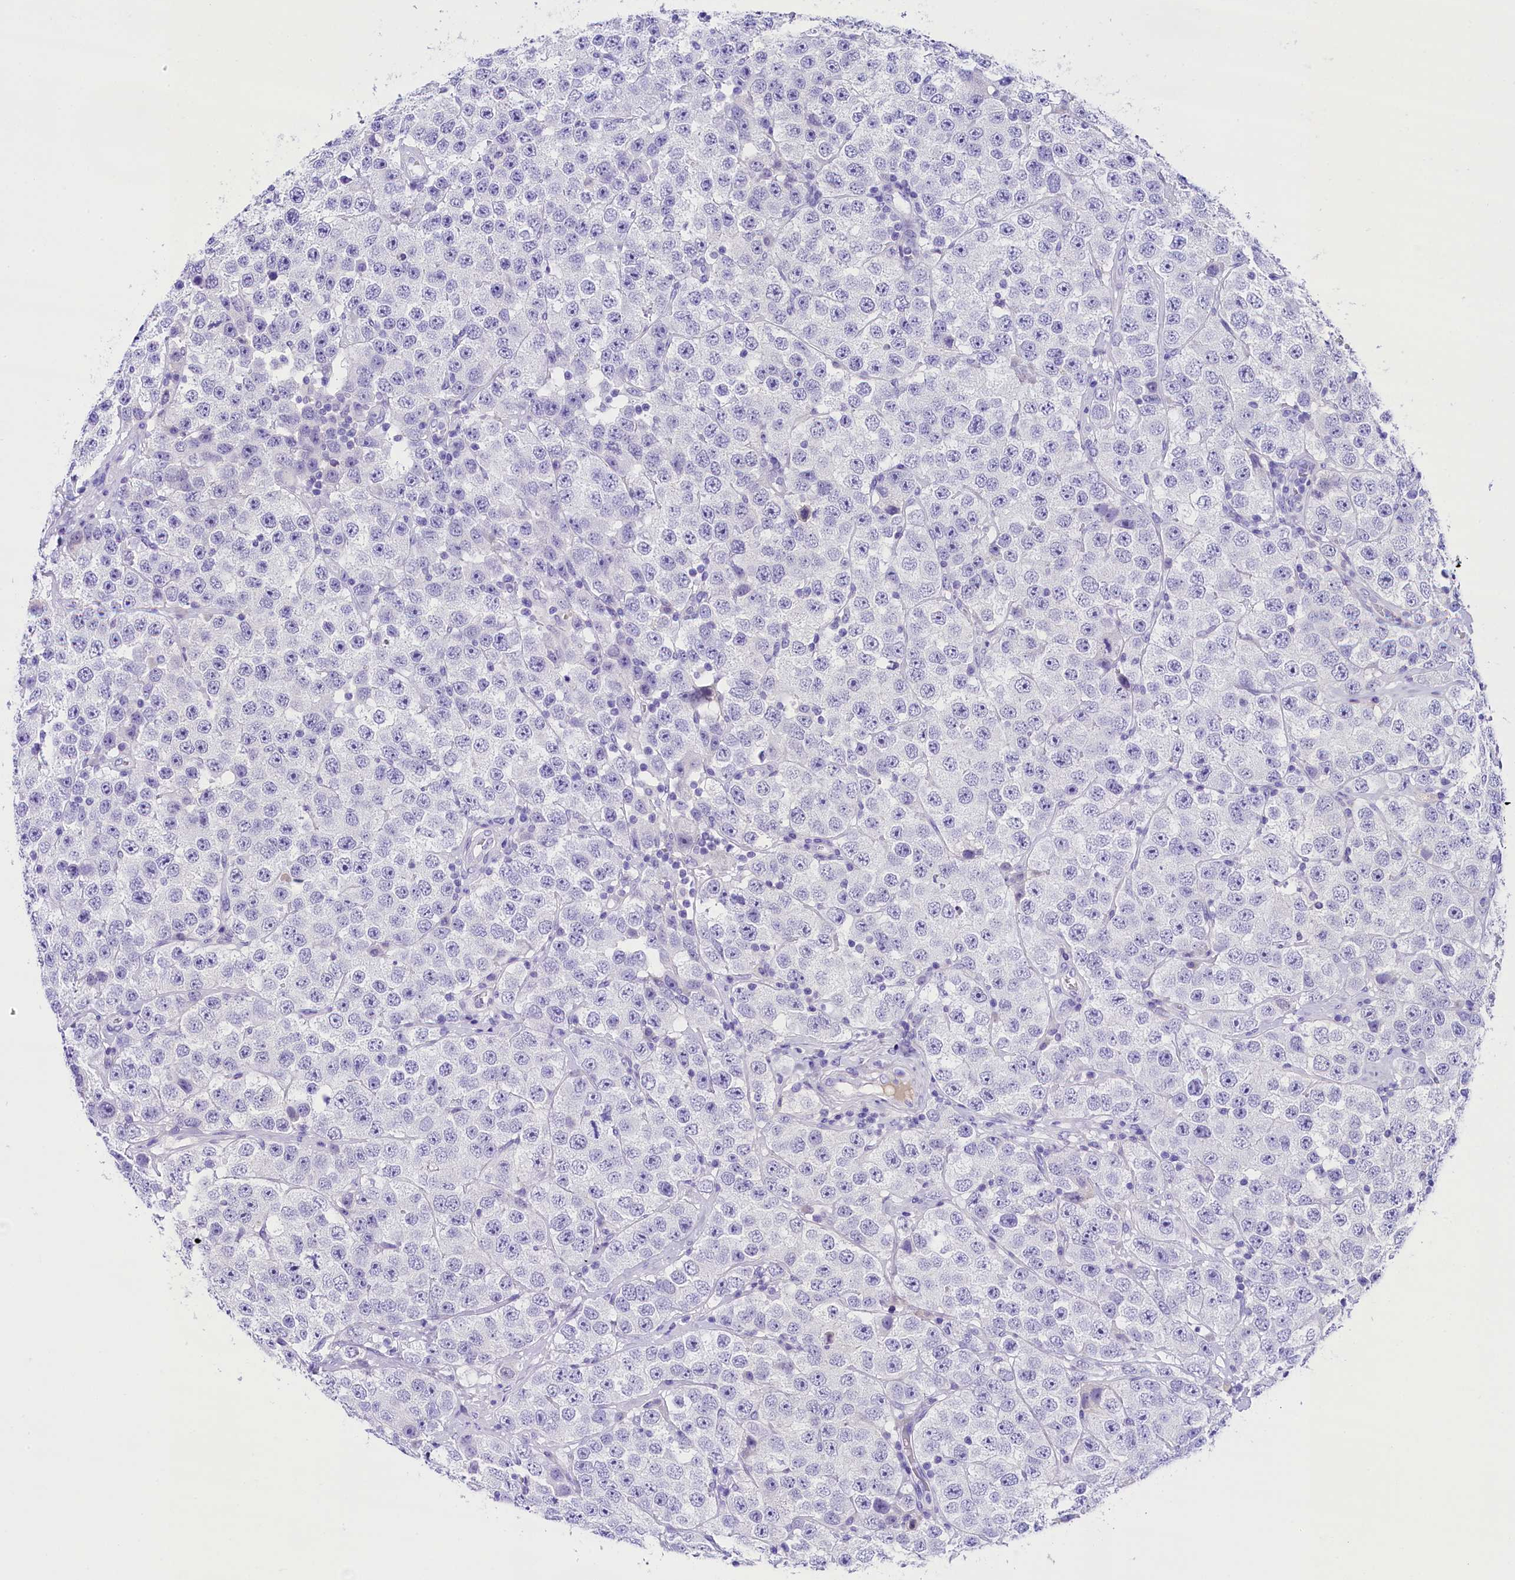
{"staining": {"intensity": "negative", "quantity": "none", "location": "none"}, "tissue": "testis cancer", "cell_type": "Tumor cells", "image_type": "cancer", "snomed": [{"axis": "morphology", "description": "Seminoma, NOS"}, {"axis": "topography", "description": "Testis"}], "caption": "This is a micrograph of IHC staining of seminoma (testis), which shows no expression in tumor cells.", "gene": "SKIDA1", "patient": {"sex": "male", "age": 28}}